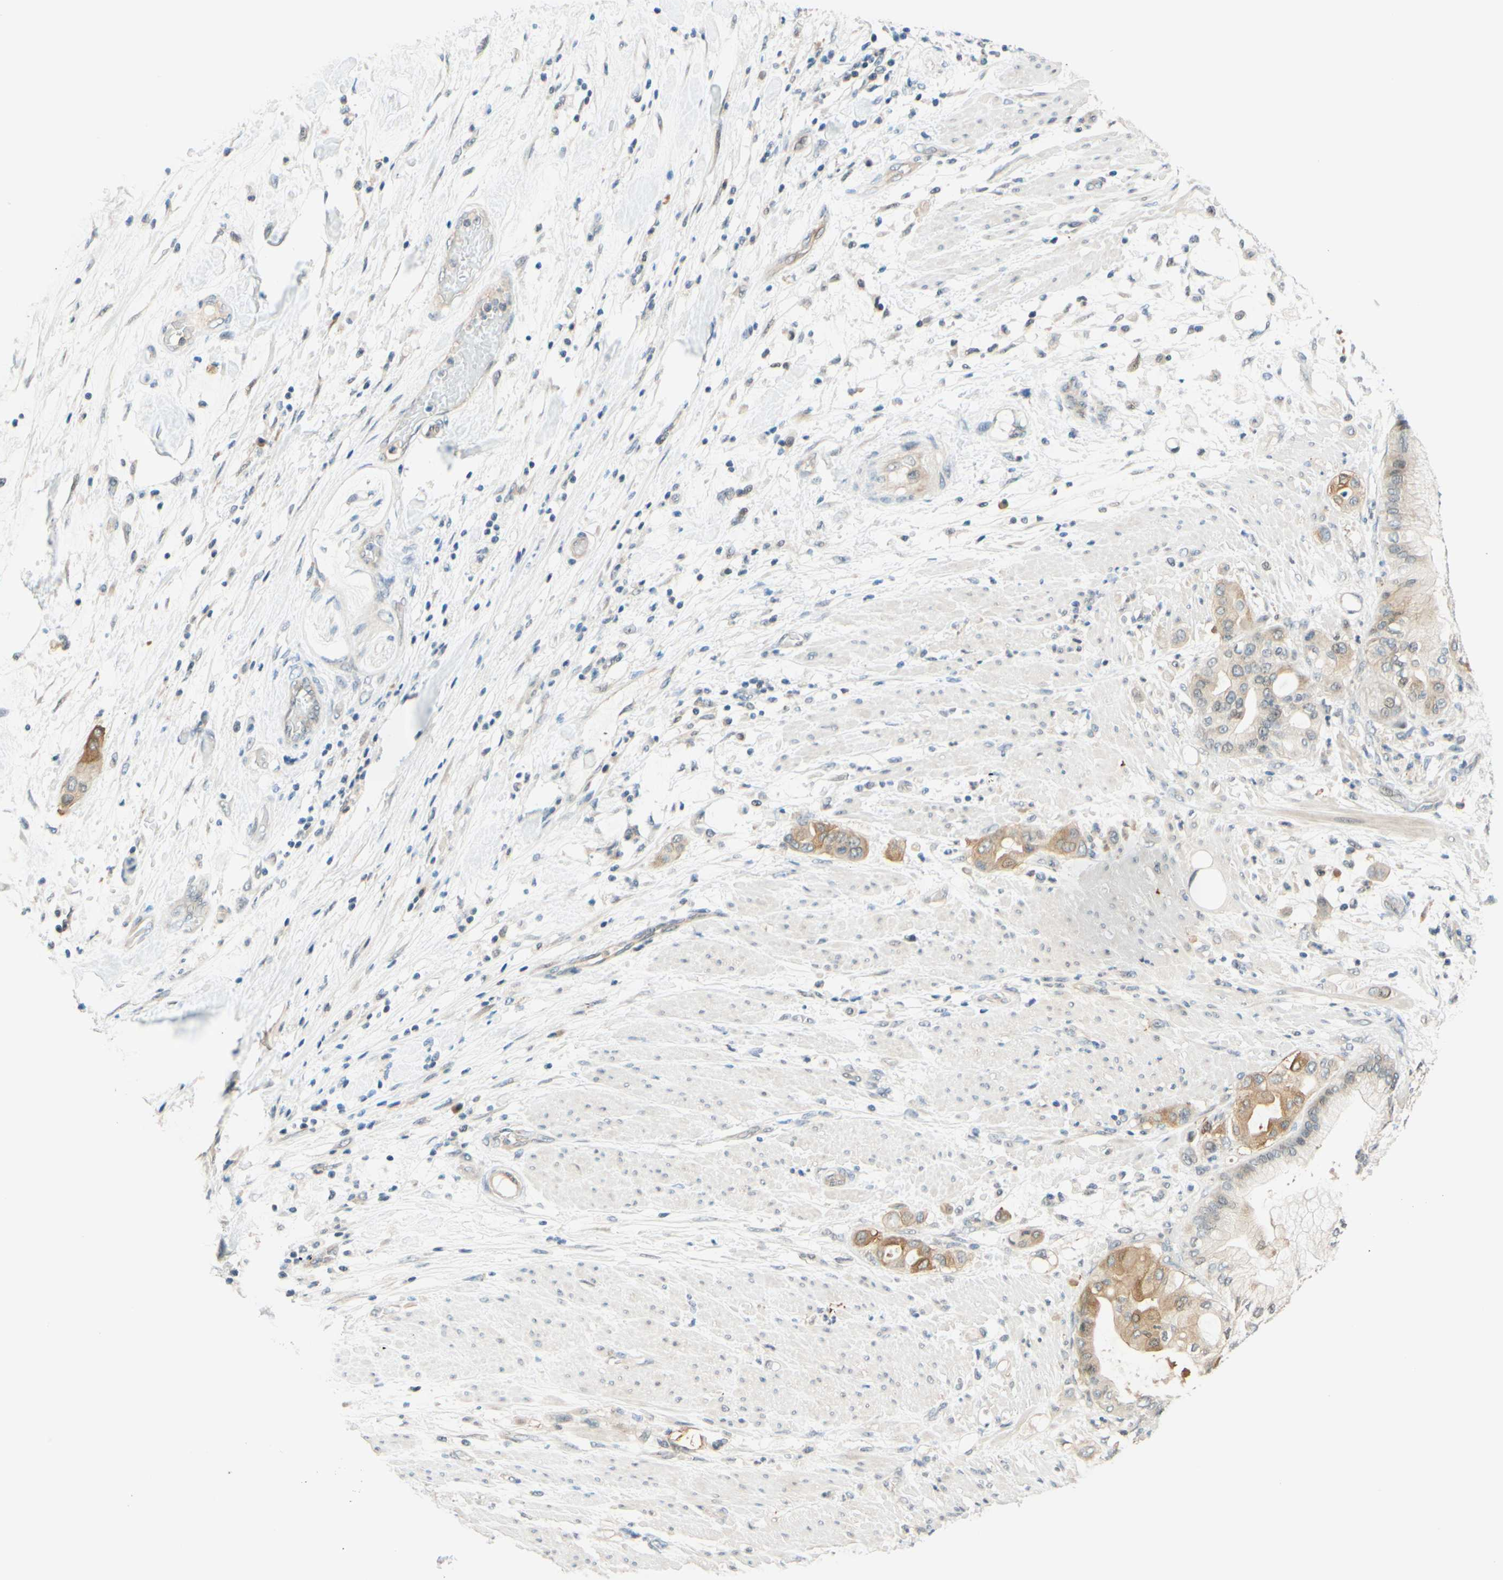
{"staining": {"intensity": "weak", "quantity": "25%-75%", "location": "cytoplasmic/membranous"}, "tissue": "pancreatic cancer", "cell_type": "Tumor cells", "image_type": "cancer", "snomed": [{"axis": "morphology", "description": "Adenocarcinoma, NOS"}, {"axis": "morphology", "description": "Adenocarcinoma, metastatic, NOS"}, {"axis": "topography", "description": "Lymph node"}, {"axis": "topography", "description": "Pancreas"}, {"axis": "topography", "description": "Duodenum"}], "caption": "An immunohistochemistry (IHC) photomicrograph of tumor tissue is shown. Protein staining in brown labels weak cytoplasmic/membranous positivity in pancreatic cancer (metastatic adenocarcinoma) within tumor cells.", "gene": "C2CD2L", "patient": {"sex": "female", "age": 64}}